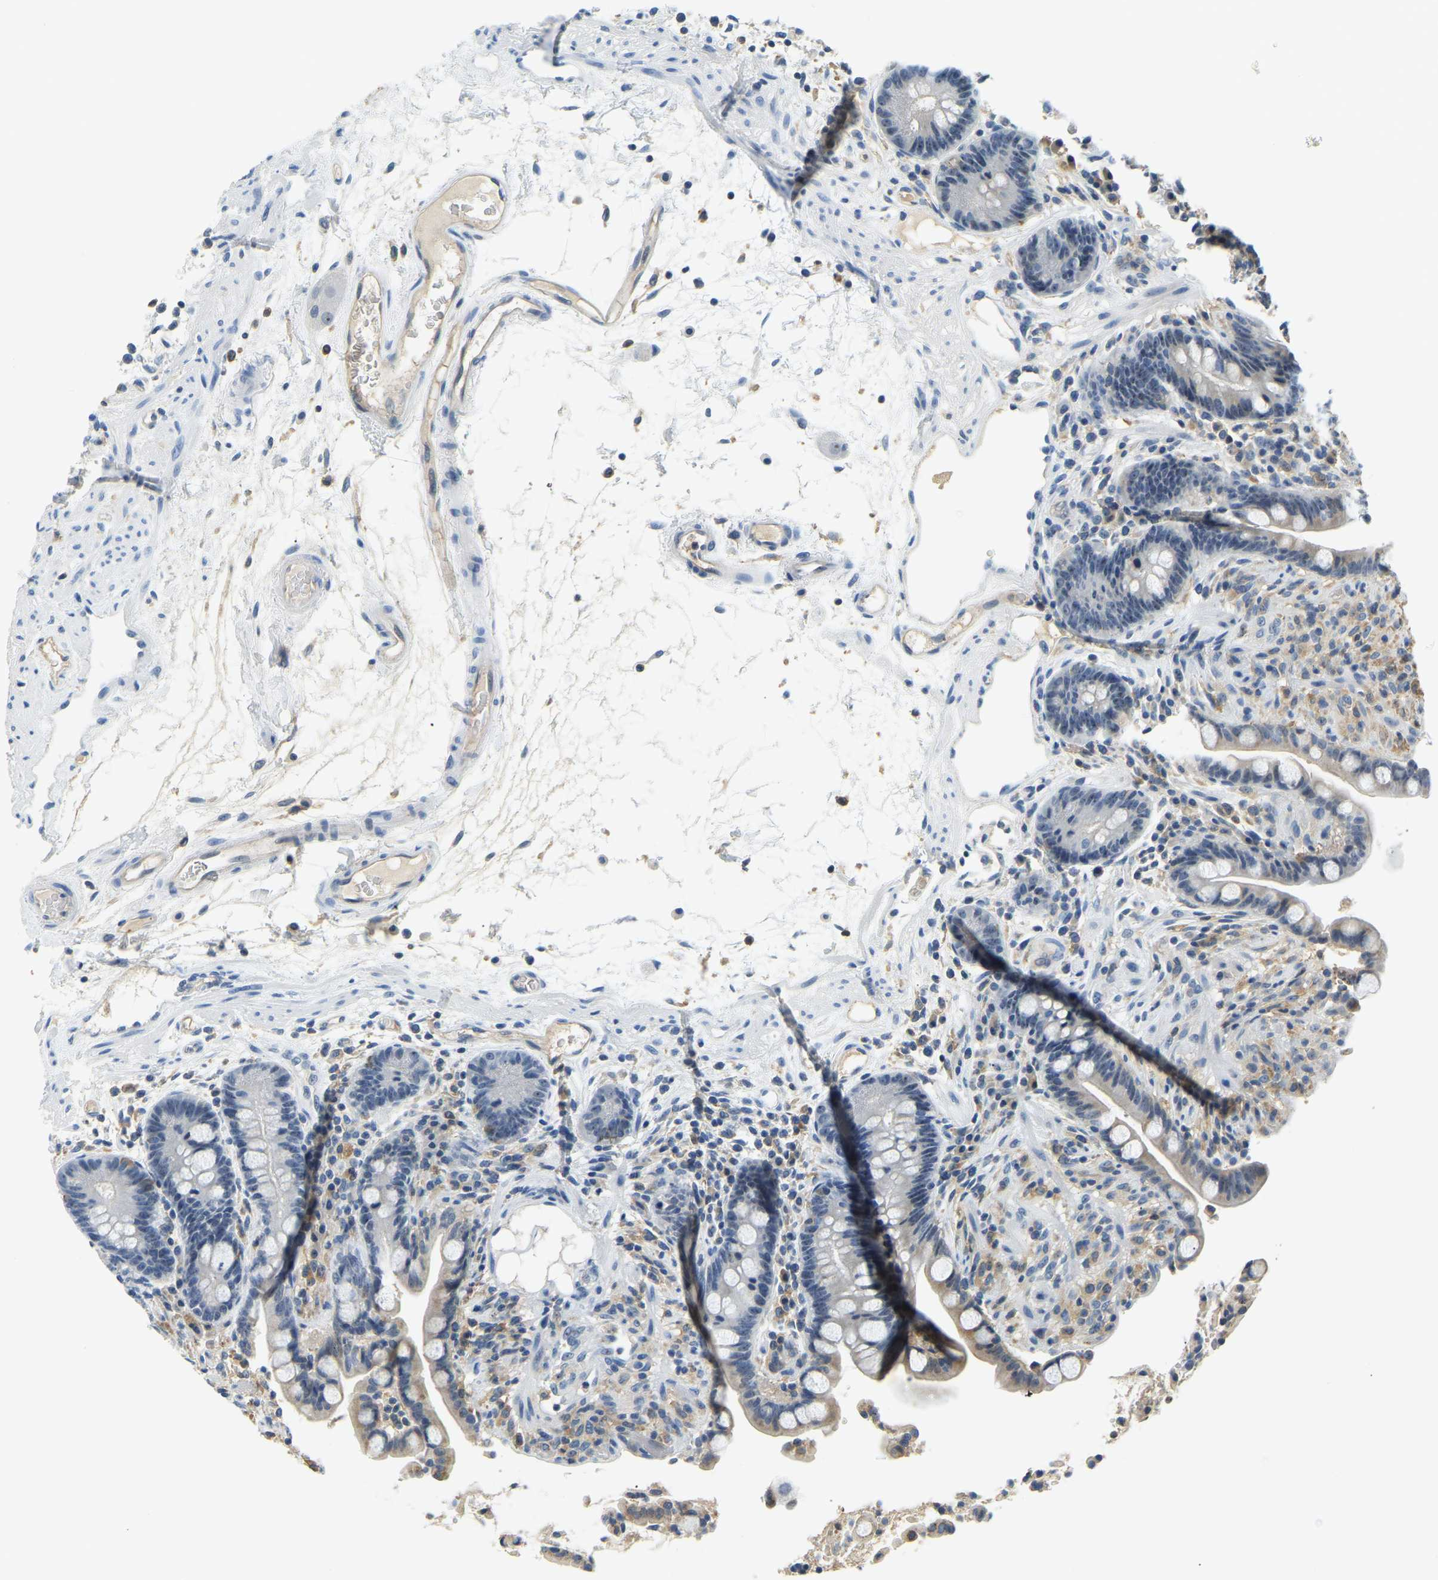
{"staining": {"intensity": "negative", "quantity": "none", "location": "none"}, "tissue": "colon", "cell_type": "Endothelial cells", "image_type": "normal", "snomed": [{"axis": "morphology", "description": "Normal tissue, NOS"}, {"axis": "topography", "description": "Colon"}], "caption": "High power microscopy photomicrograph of an IHC photomicrograph of normal colon, revealing no significant expression in endothelial cells. Nuclei are stained in blue.", "gene": "RRP1", "patient": {"sex": "male", "age": 73}}